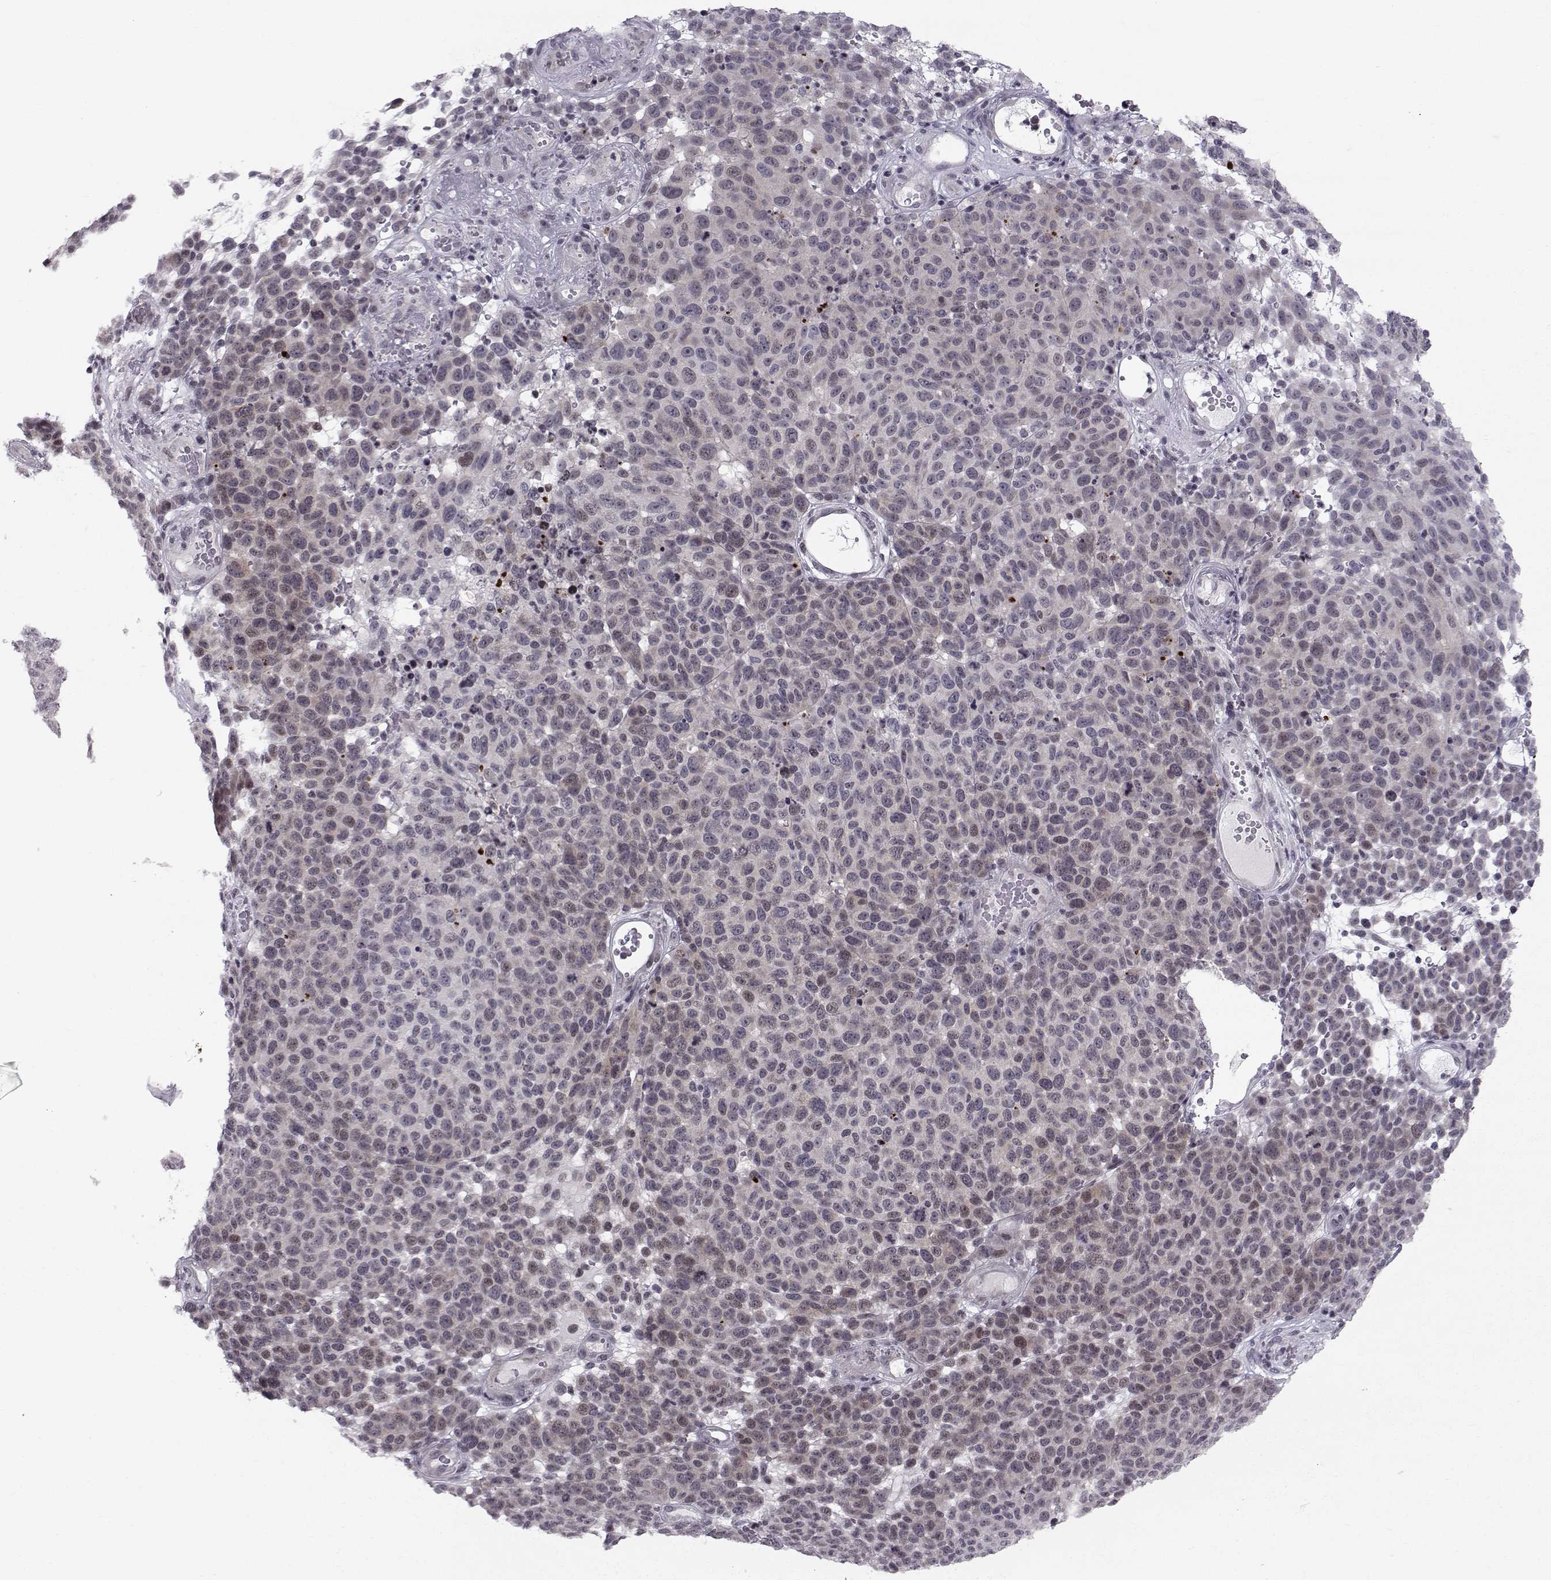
{"staining": {"intensity": "negative", "quantity": "none", "location": "none"}, "tissue": "melanoma", "cell_type": "Tumor cells", "image_type": "cancer", "snomed": [{"axis": "morphology", "description": "Malignant melanoma, NOS"}, {"axis": "topography", "description": "Skin"}], "caption": "Immunohistochemistry photomicrograph of neoplastic tissue: human melanoma stained with DAB reveals no significant protein positivity in tumor cells.", "gene": "MARCHF4", "patient": {"sex": "male", "age": 59}}